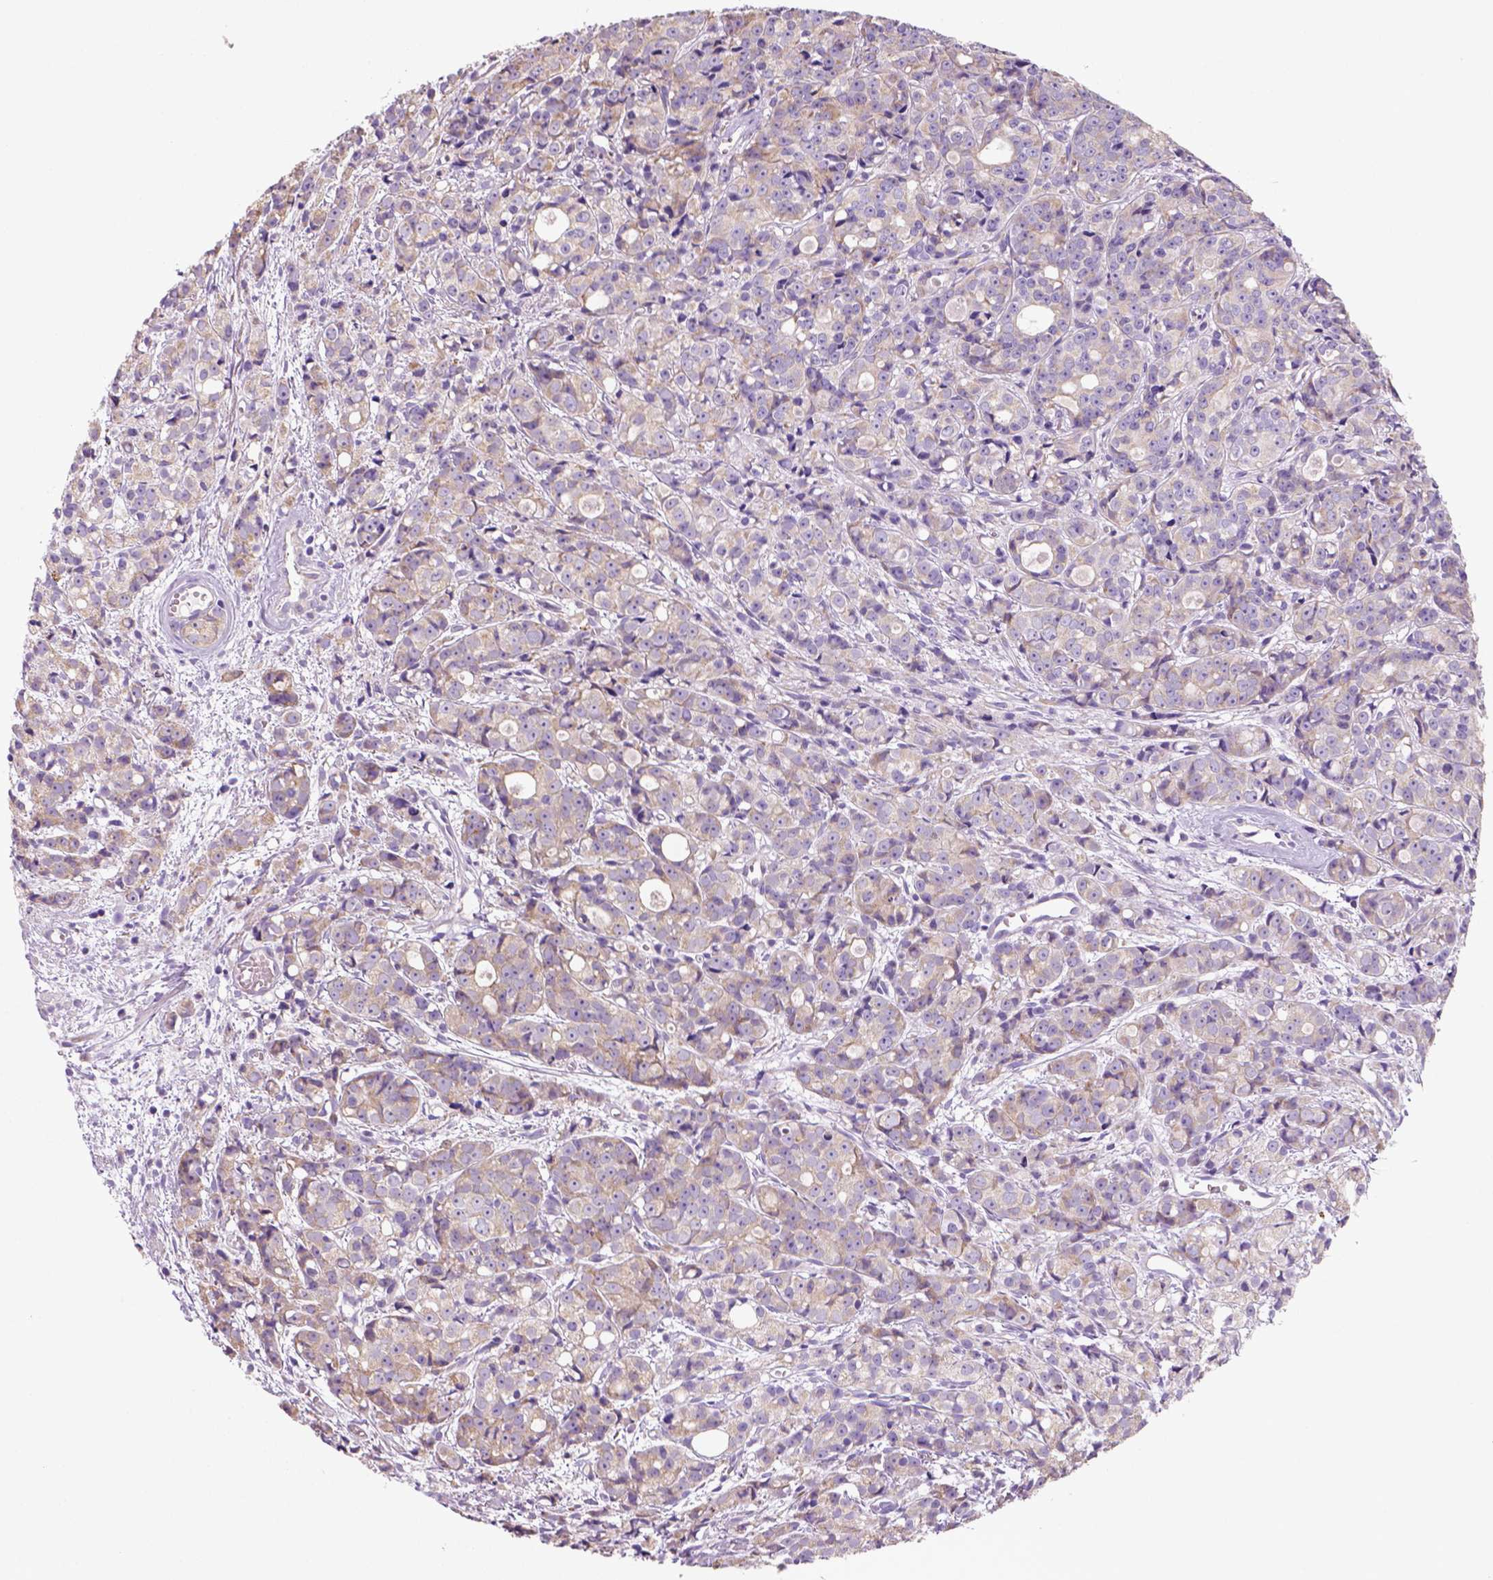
{"staining": {"intensity": "weak", "quantity": "<25%", "location": "cytoplasmic/membranous"}, "tissue": "prostate cancer", "cell_type": "Tumor cells", "image_type": "cancer", "snomed": [{"axis": "morphology", "description": "Adenocarcinoma, Medium grade"}, {"axis": "topography", "description": "Prostate"}], "caption": "Immunohistochemistry (IHC) micrograph of human prostate cancer stained for a protein (brown), which shows no staining in tumor cells.", "gene": "CES2", "patient": {"sex": "male", "age": 74}}